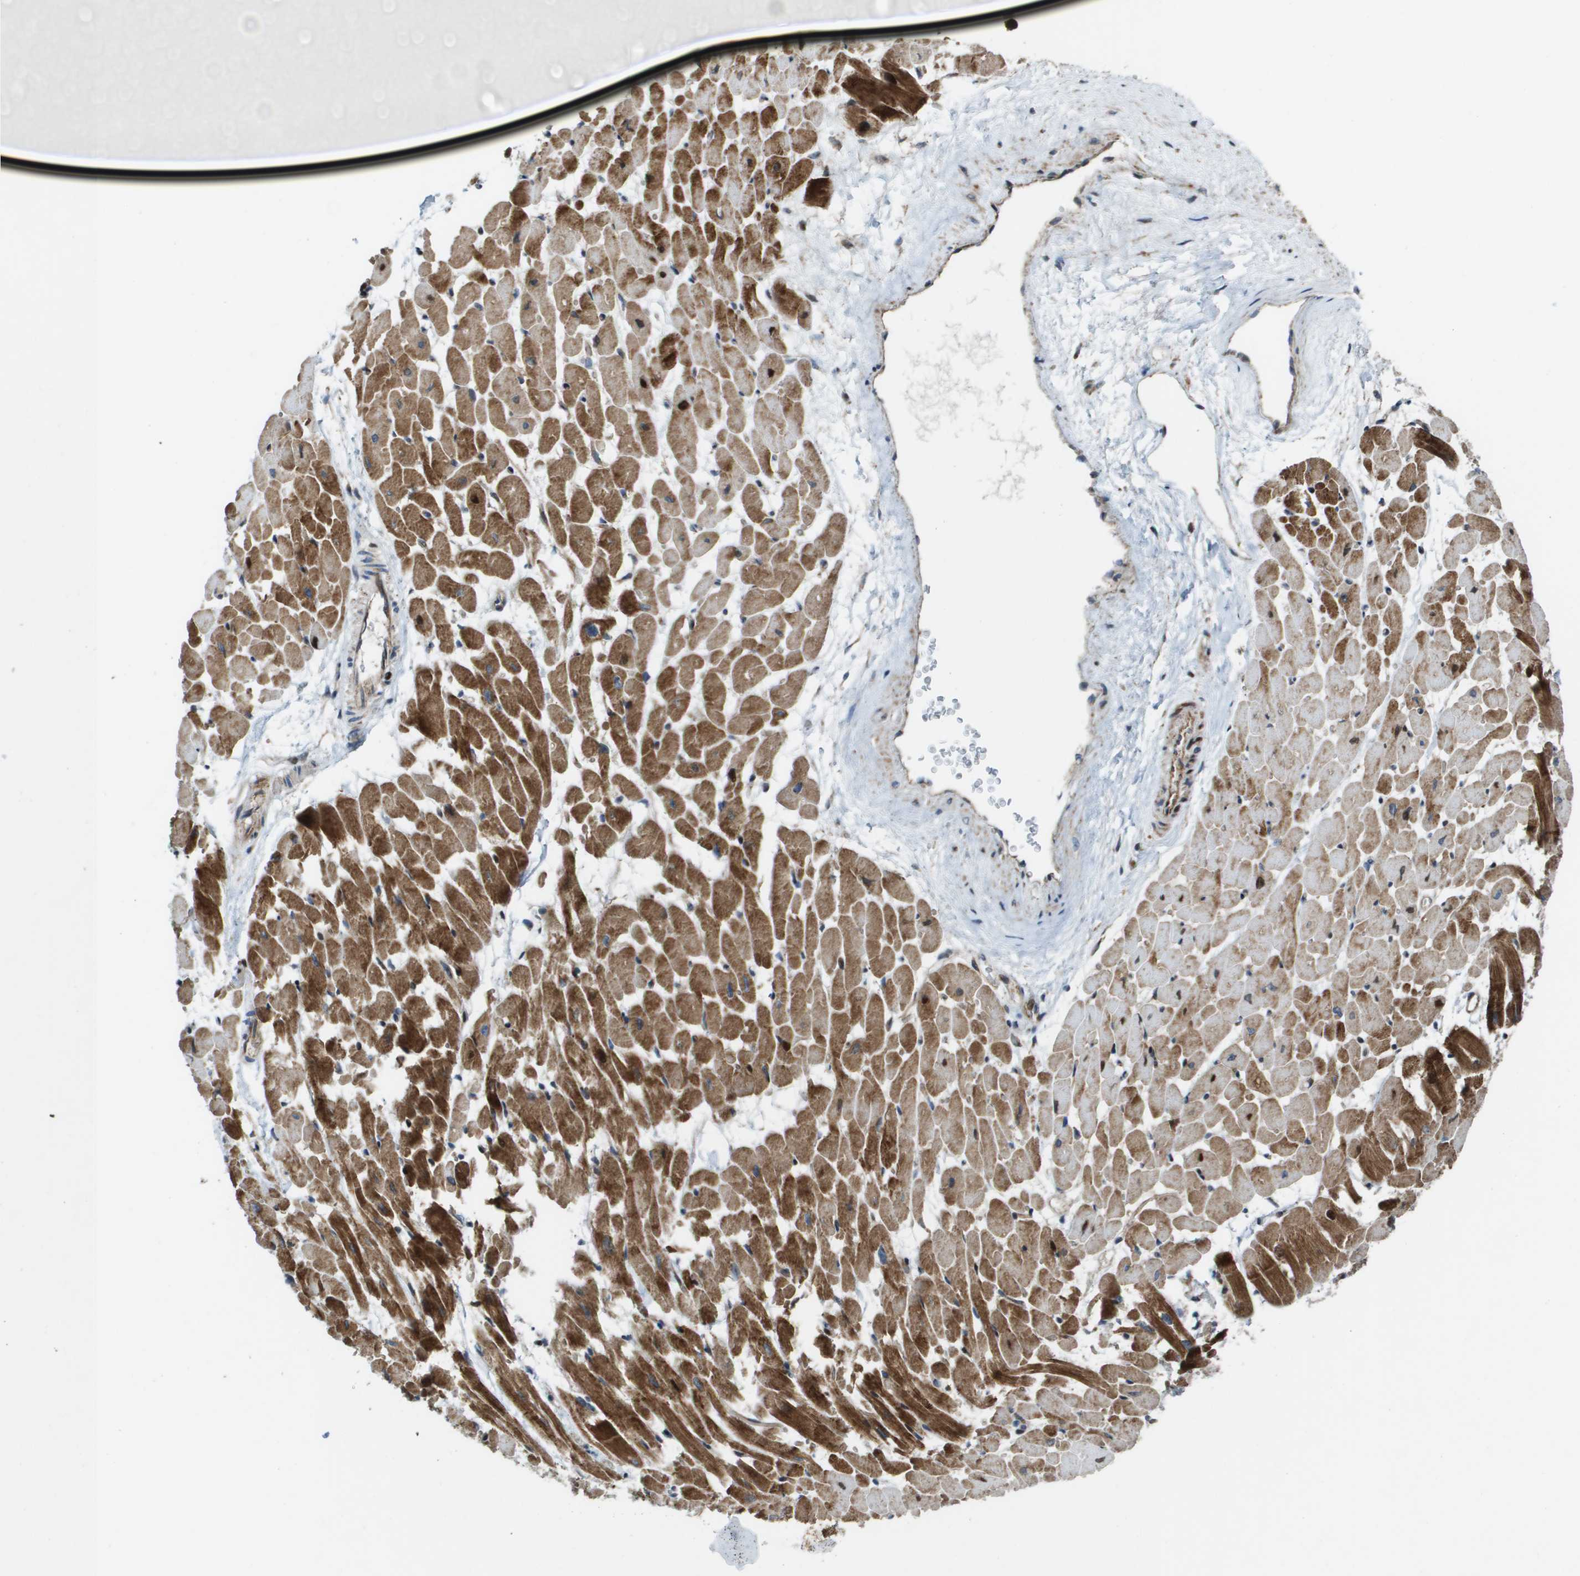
{"staining": {"intensity": "strong", "quantity": ">75%", "location": "cytoplasmic/membranous"}, "tissue": "heart muscle", "cell_type": "Cardiomyocytes", "image_type": "normal", "snomed": [{"axis": "morphology", "description": "Normal tissue, NOS"}, {"axis": "topography", "description": "Heart"}], "caption": "High-power microscopy captured an IHC histopathology image of normal heart muscle, revealing strong cytoplasmic/membranous positivity in about >75% of cardiomyocytes.", "gene": "MGAT3", "patient": {"sex": "male", "age": 45}}